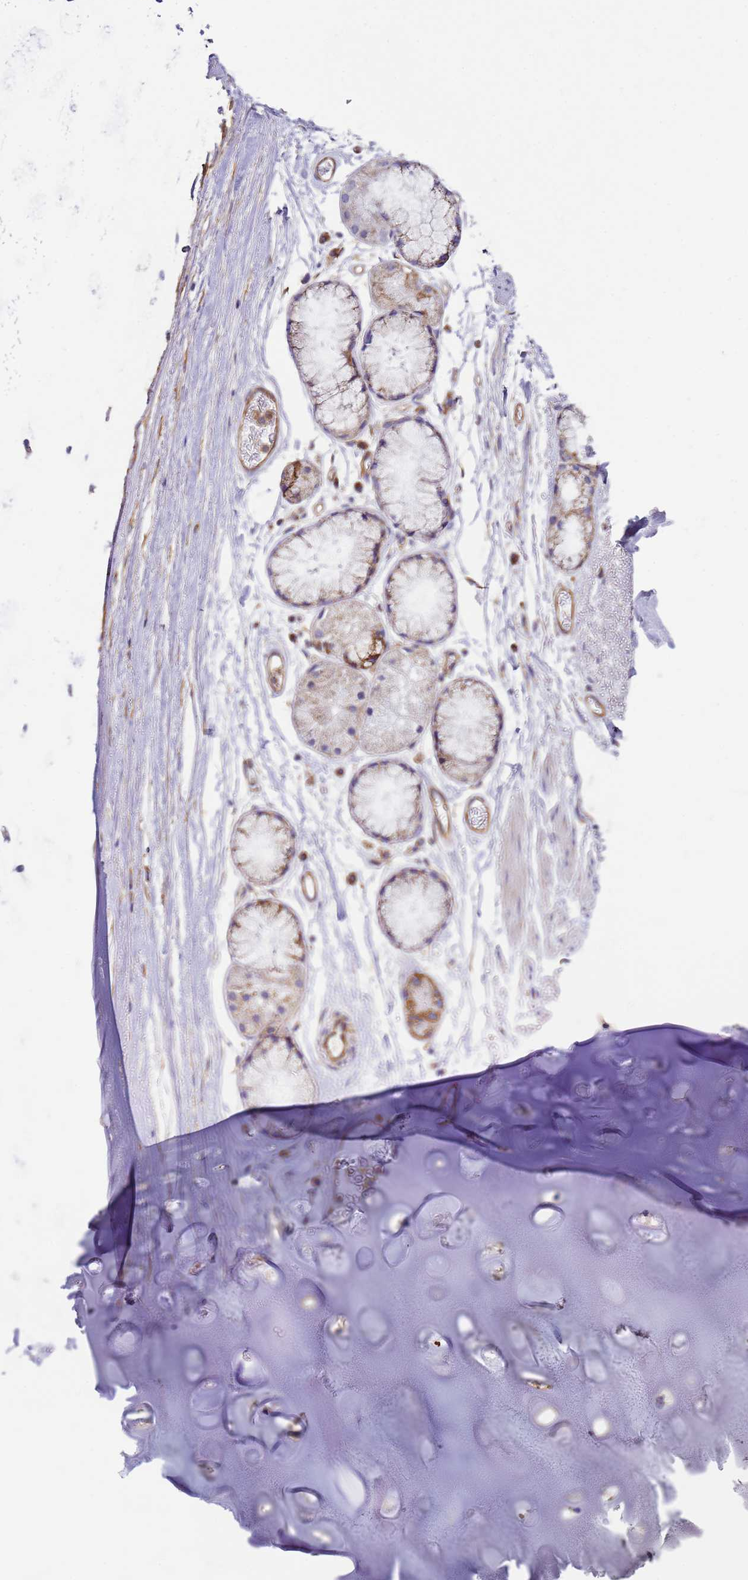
{"staining": {"intensity": "moderate", "quantity": "<25%", "location": "cytoplasmic/membranous"}, "tissue": "soft tissue", "cell_type": "Chondrocytes", "image_type": "normal", "snomed": [{"axis": "morphology", "description": "Normal tissue, NOS"}, {"axis": "topography", "description": "Cartilage tissue"}], "caption": "A brown stain shows moderate cytoplasmic/membranous expression of a protein in chondrocytes of unremarkable human soft tissue.", "gene": "MRPL20", "patient": {"sex": "male", "age": 73}}